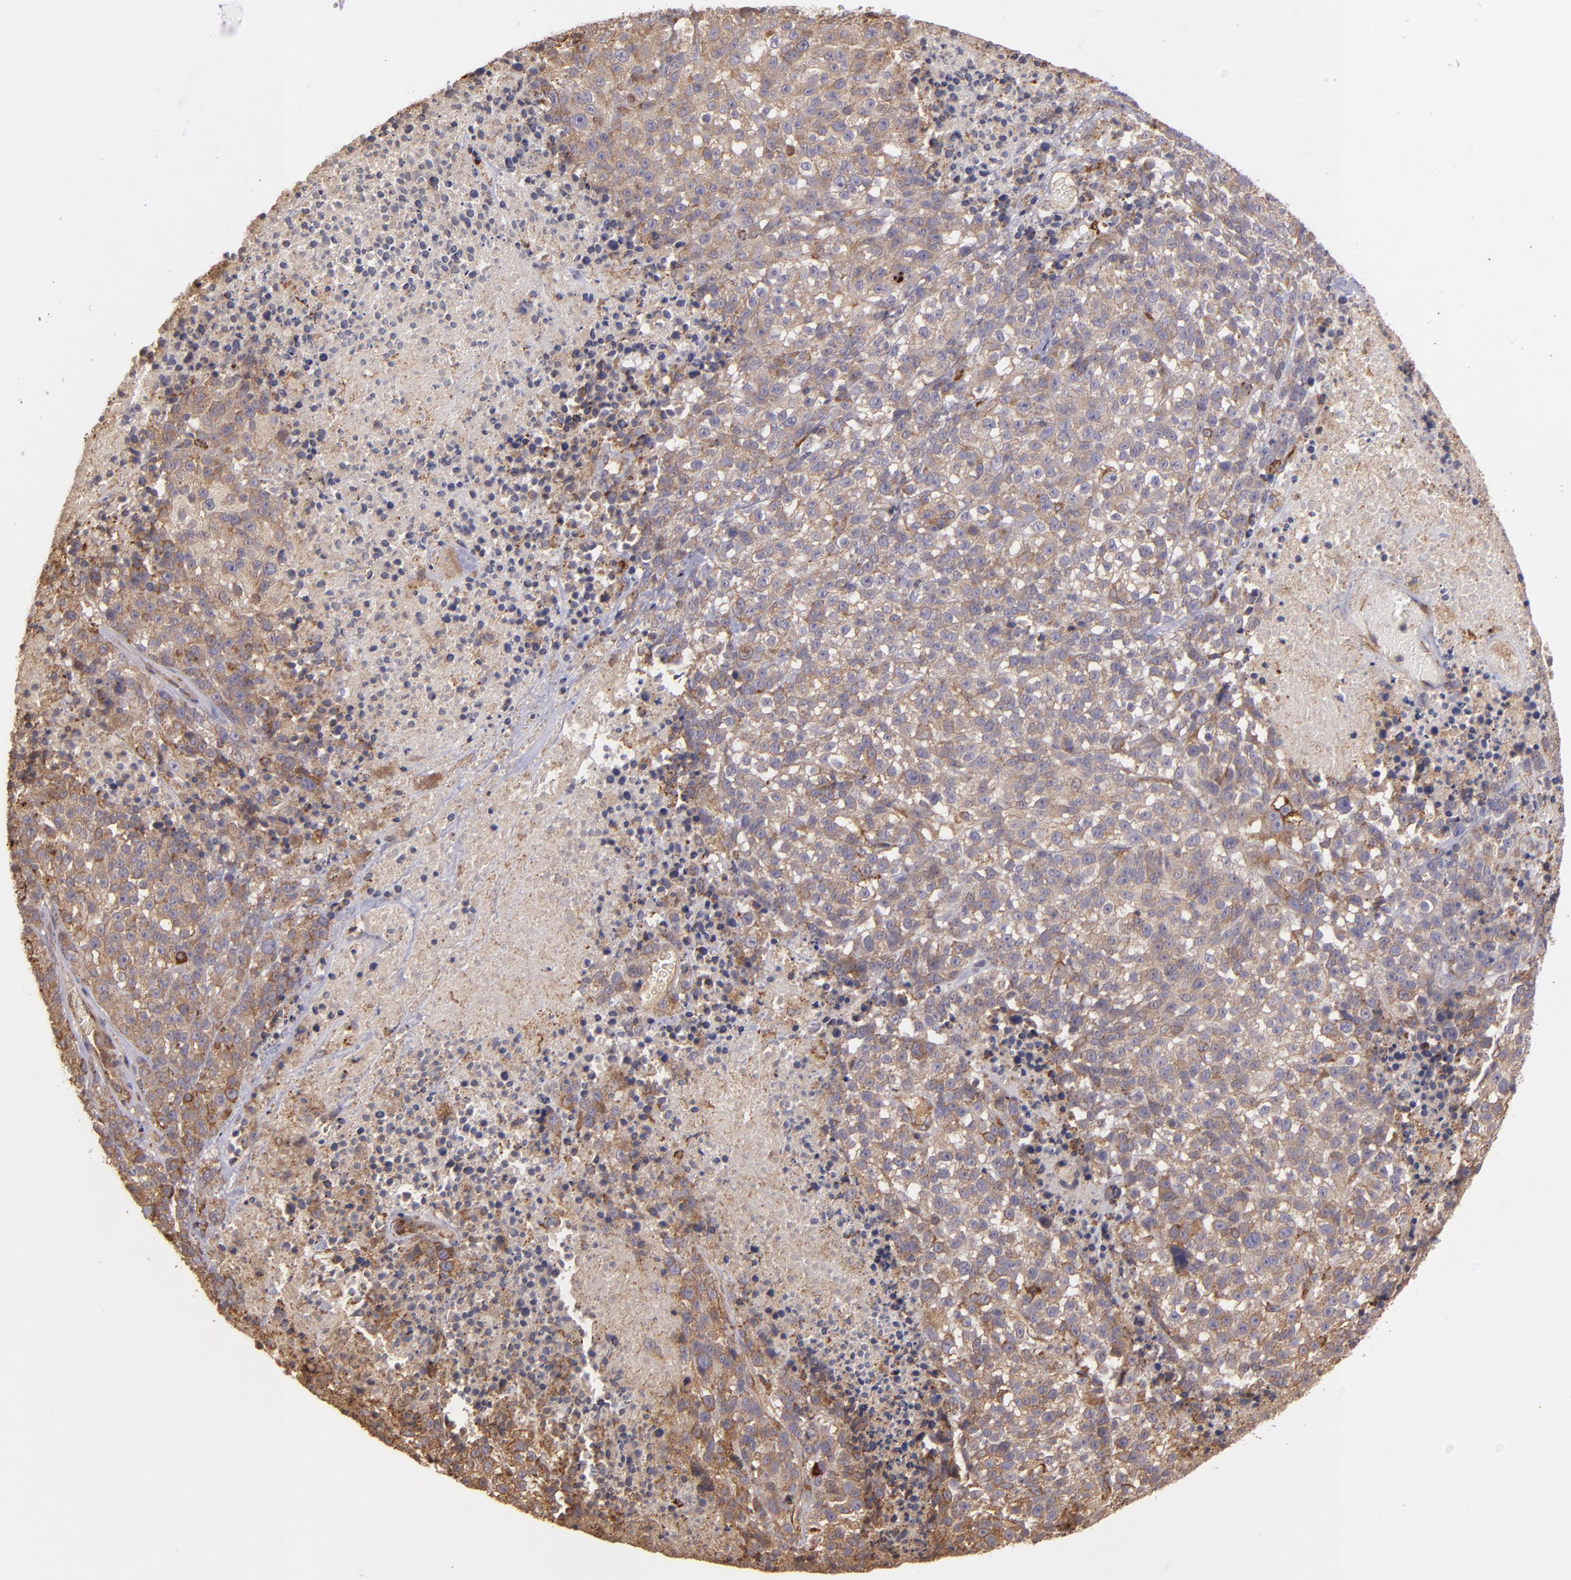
{"staining": {"intensity": "strong", "quantity": ">75%", "location": "cytoplasmic/membranous"}, "tissue": "melanoma", "cell_type": "Tumor cells", "image_type": "cancer", "snomed": [{"axis": "morphology", "description": "Malignant melanoma, Metastatic site"}, {"axis": "topography", "description": "Cerebral cortex"}], "caption": "Human malignant melanoma (metastatic site) stained with a protein marker shows strong staining in tumor cells.", "gene": "ECE1", "patient": {"sex": "female", "age": 52}}